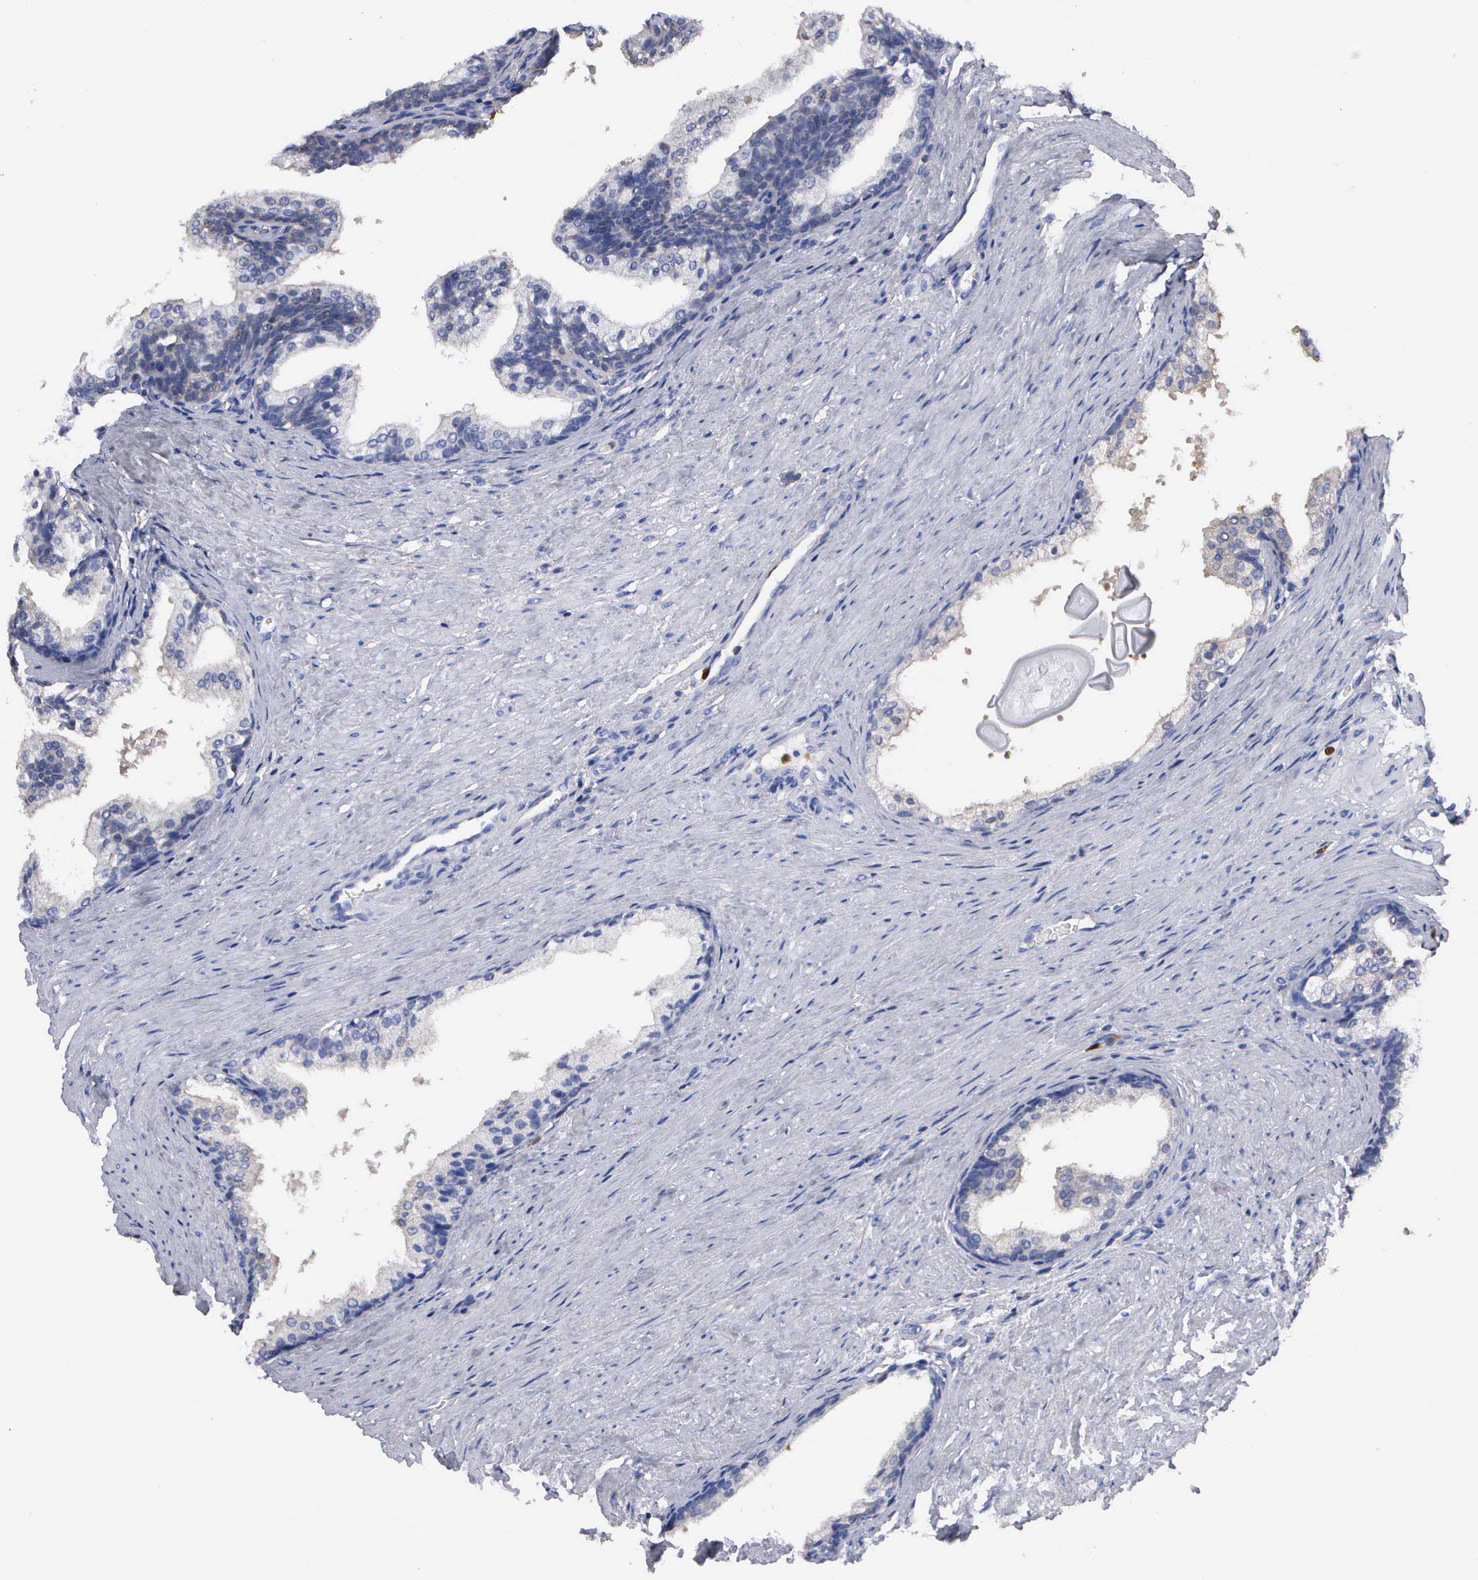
{"staining": {"intensity": "negative", "quantity": "none", "location": "none"}, "tissue": "prostate cancer", "cell_type": "Tumor cells", "image_type": "cancer", "snomed": [{"axis": "morphology", "description": "Adenocarcinoma, Medium grade"}, {"axis": "topography", "description": "Prostate"}], "caption": "Medium-grade adenocarcinoma (prostate) stained for a protein using immunohistochemistry (IHC) exhibits no positivity tumor cells.", "gene": "G6PD", "patient": {"sex": "male", "age": 60}}